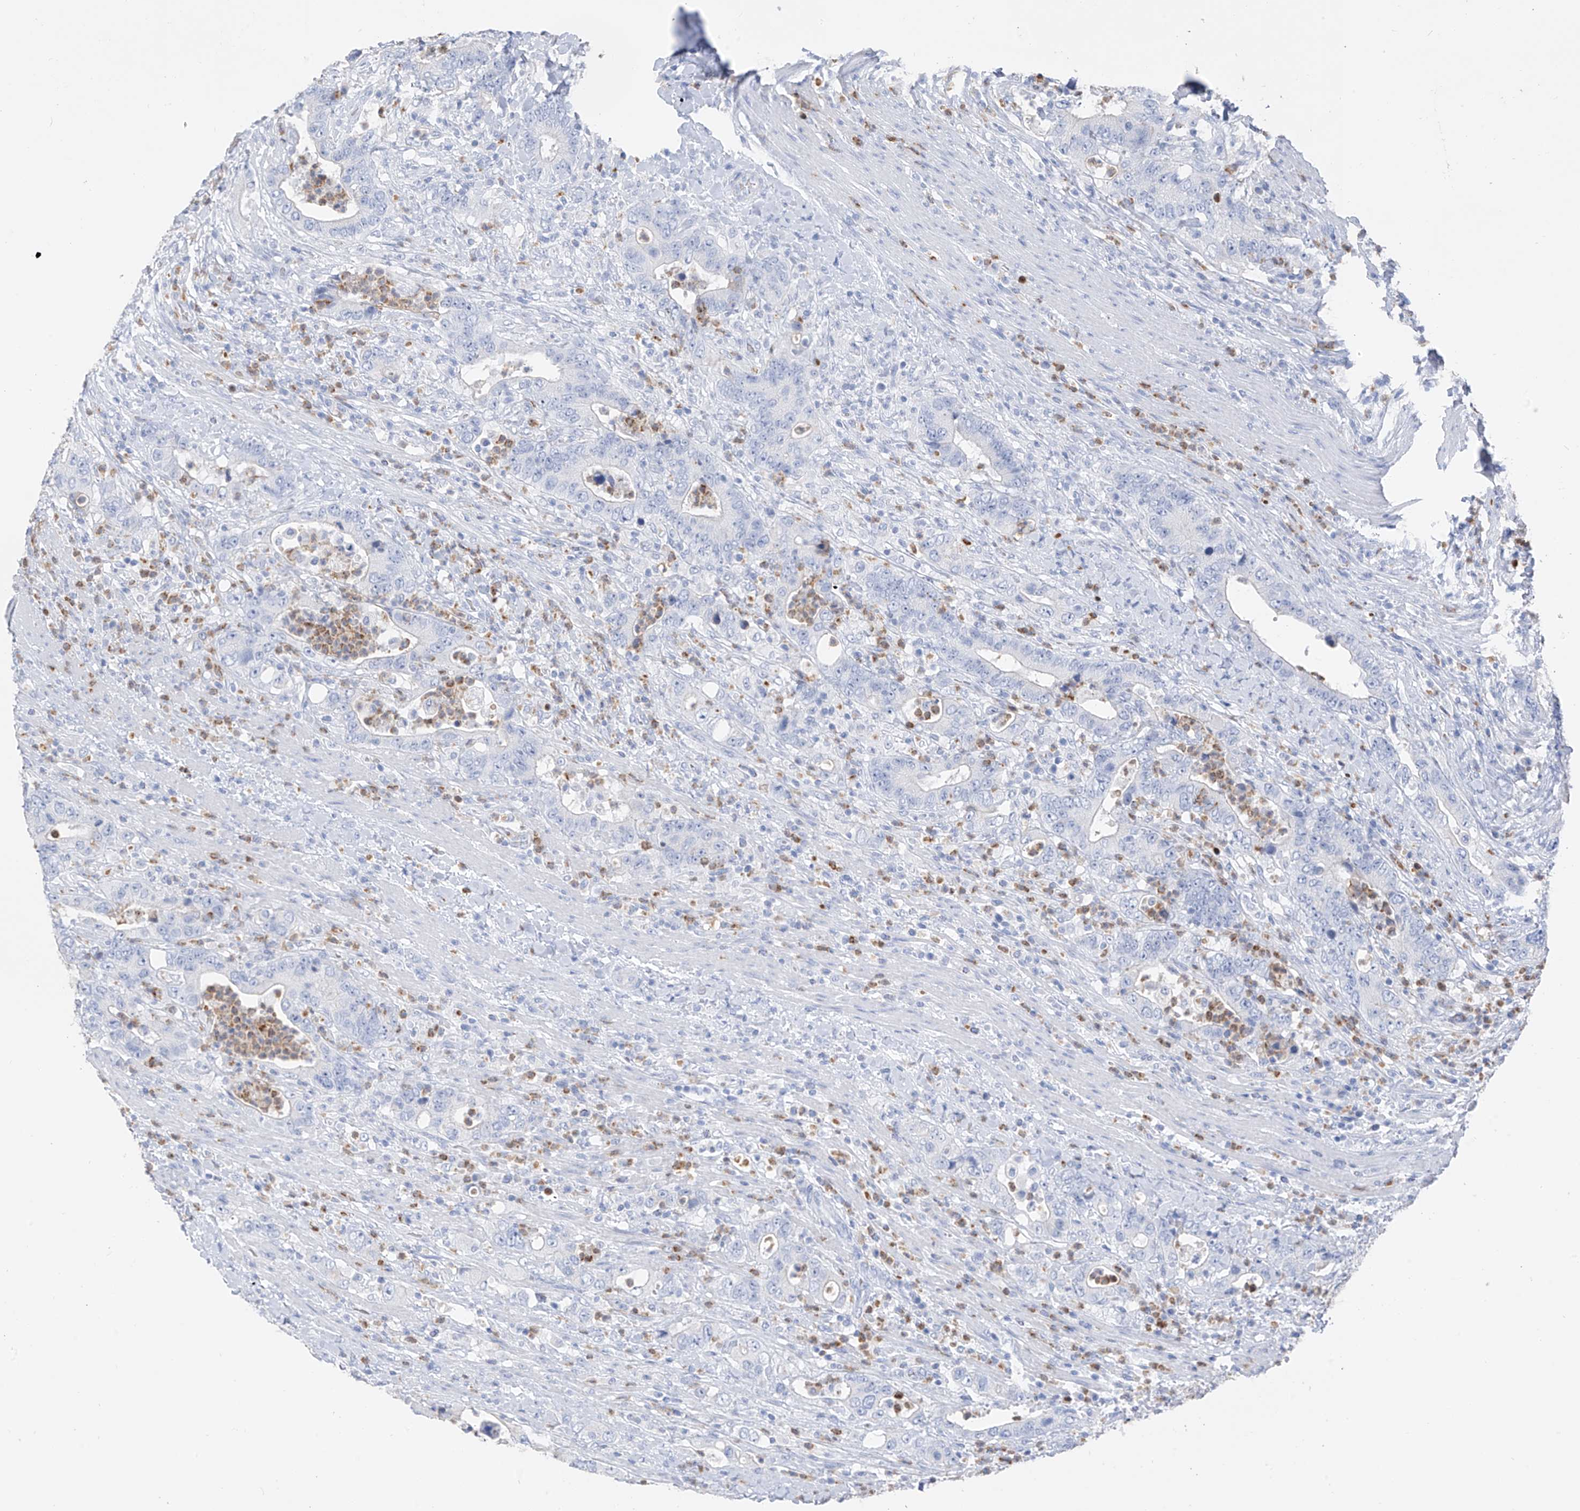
{"staining": {"intensity": "negative", "quantity": "none", "location": "none"}, "tissue": "colorectal cancer", "cell_type": "Tumor cells", "image_type": "cancer", "snomed": [{"axis": "morphology", "description": "Adenocarcinoma, NOS"}, {"axis": "topography", "description": "Colon"}], "caption": "Image shows no significant protein positivity in tumor cells of colorectal adenocarcinoma.", "gene": "PAFAH1B3", "patient": {"sex": "female", "age": 75}}